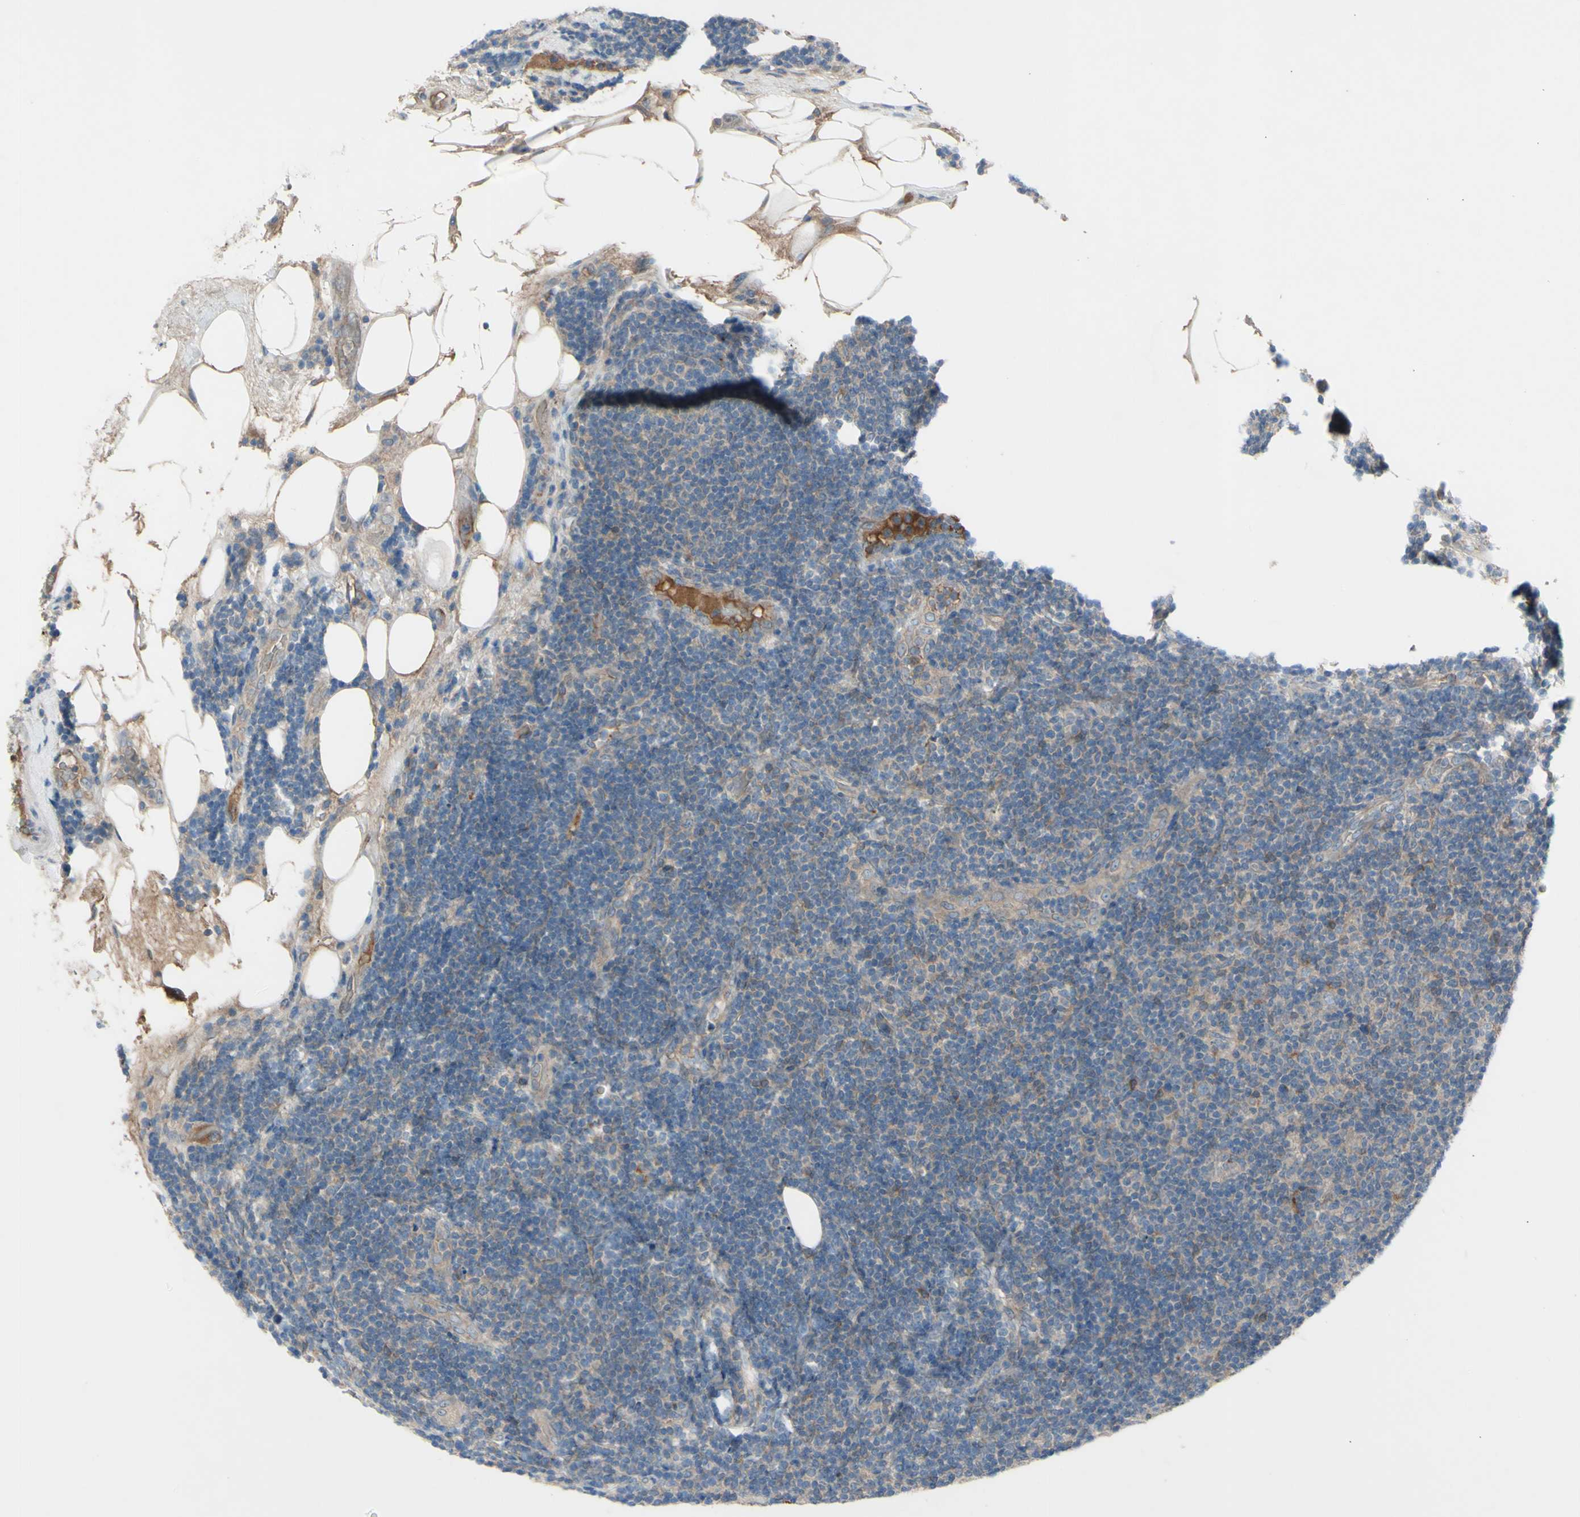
{"staining": {"intensity": "weak", "quantity": ">75%", "location": "cytoplasmic/membranous"}, "tissue": "lymphoma", "cell_type": "Tumor cells", "image_type": "cancer", "snomed": [{"axis": "morphology", "description": "Malignant lymphoma, non-Hodgkin's type, Low grade"}, {"axis": "topography", "description": "Lymph node"}], "caption": "IHC of malignant lymphoma, non-Hodgkin's type (low-grade) shows low levels of weak cytoplasmic/membranous expression in approximately >75% of tumor cells.", "gene": "AFP", "patient": {"sex": "male", "age": 83}}